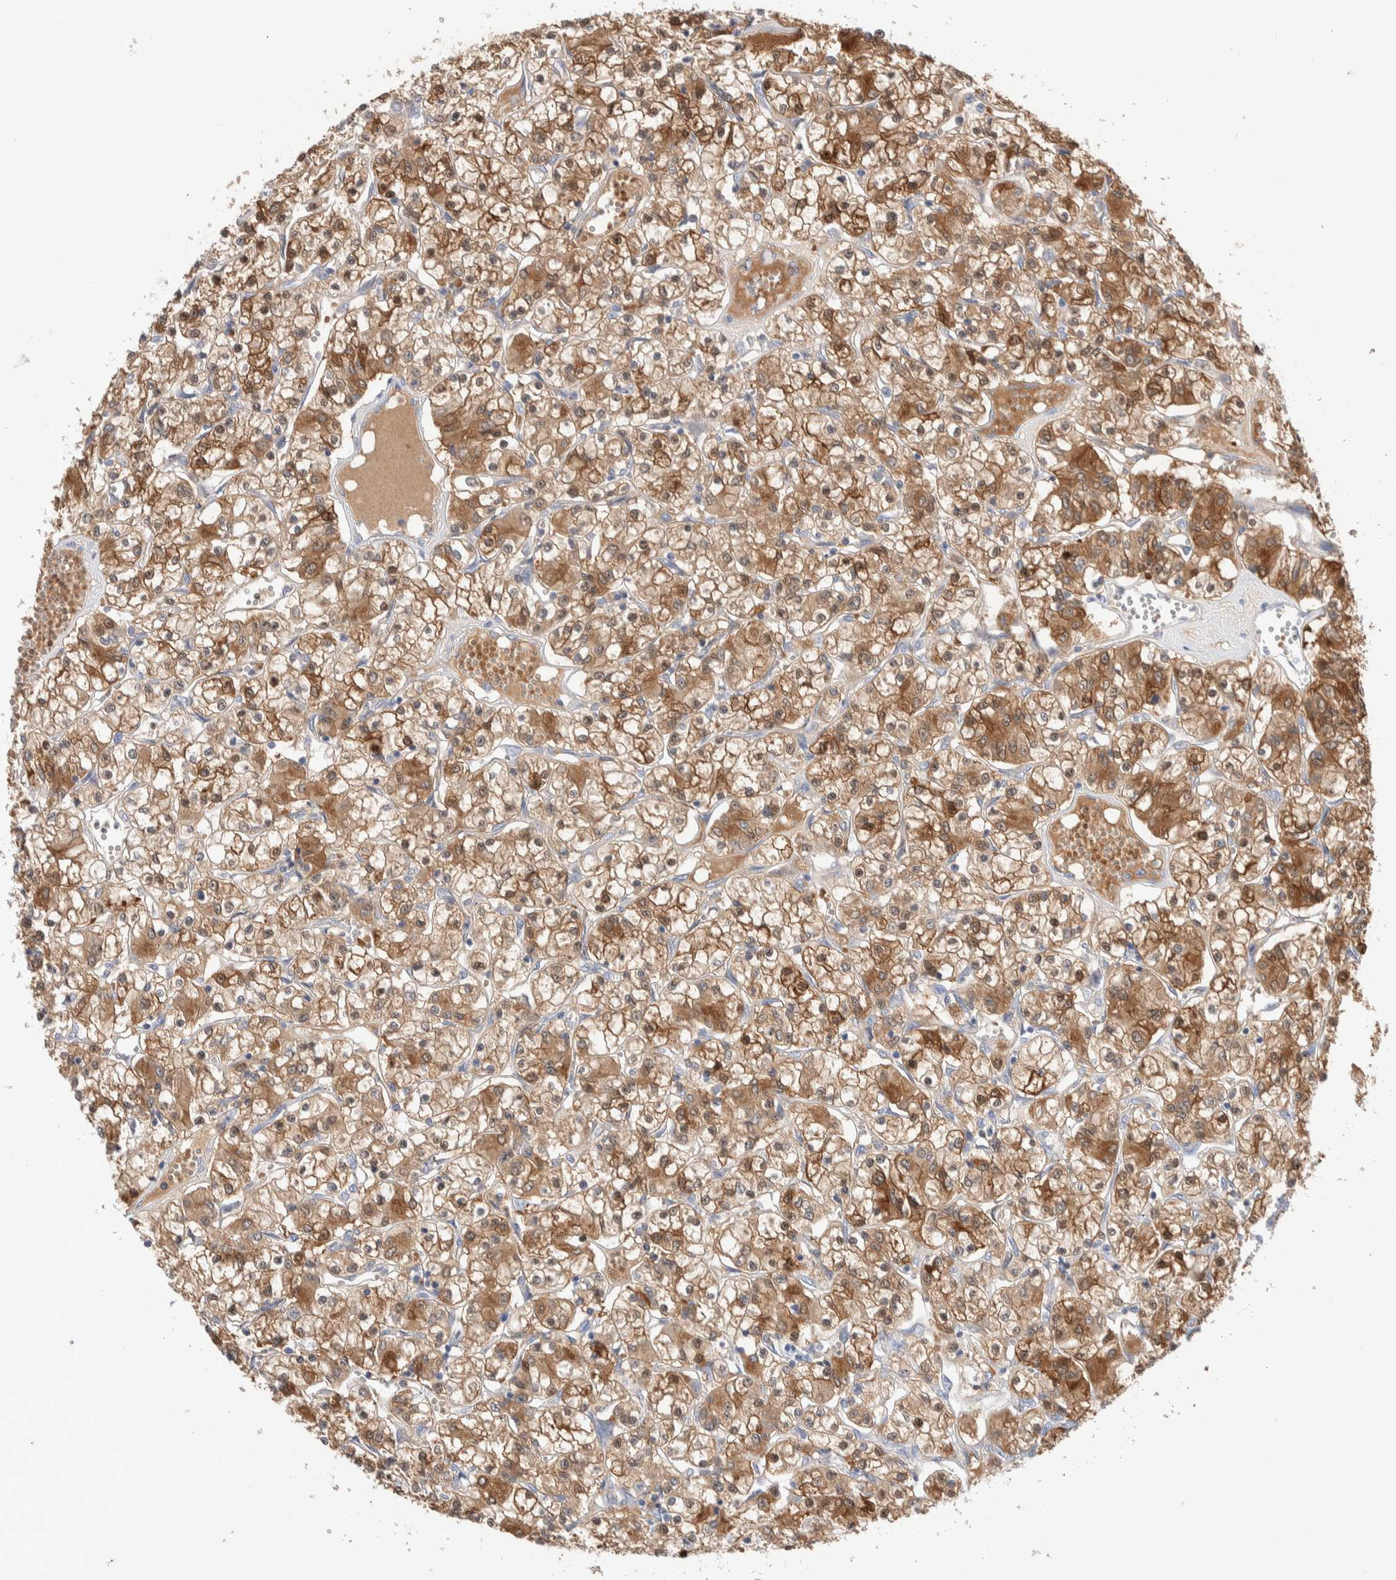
{"staining": {"intensity": "moderate", "quantity": ">75%", "location": "cytoplasmic/membranous"}, "tissue": "renal cancer", "cell_type": "Tumor cells", "image_type": "cancer", "snomed": [{"axis": "morphology", "description": "Adenocarcinoma, NOS"}, {"axis": "topography", "description": "Kidney"}], "caption": "High-magnification brightfield microscopy of renal adenocarcinoma stained with DAB (3,3'-diaminobenzidine) (brown) and counterstained with hematoxylin (blue). tumor cells exhibit moderate cytoplasmic/membranous staining is appreciated in about>75% of cells.", "gene": "GDA", "patient": {"sex": "female", "age": 59}}